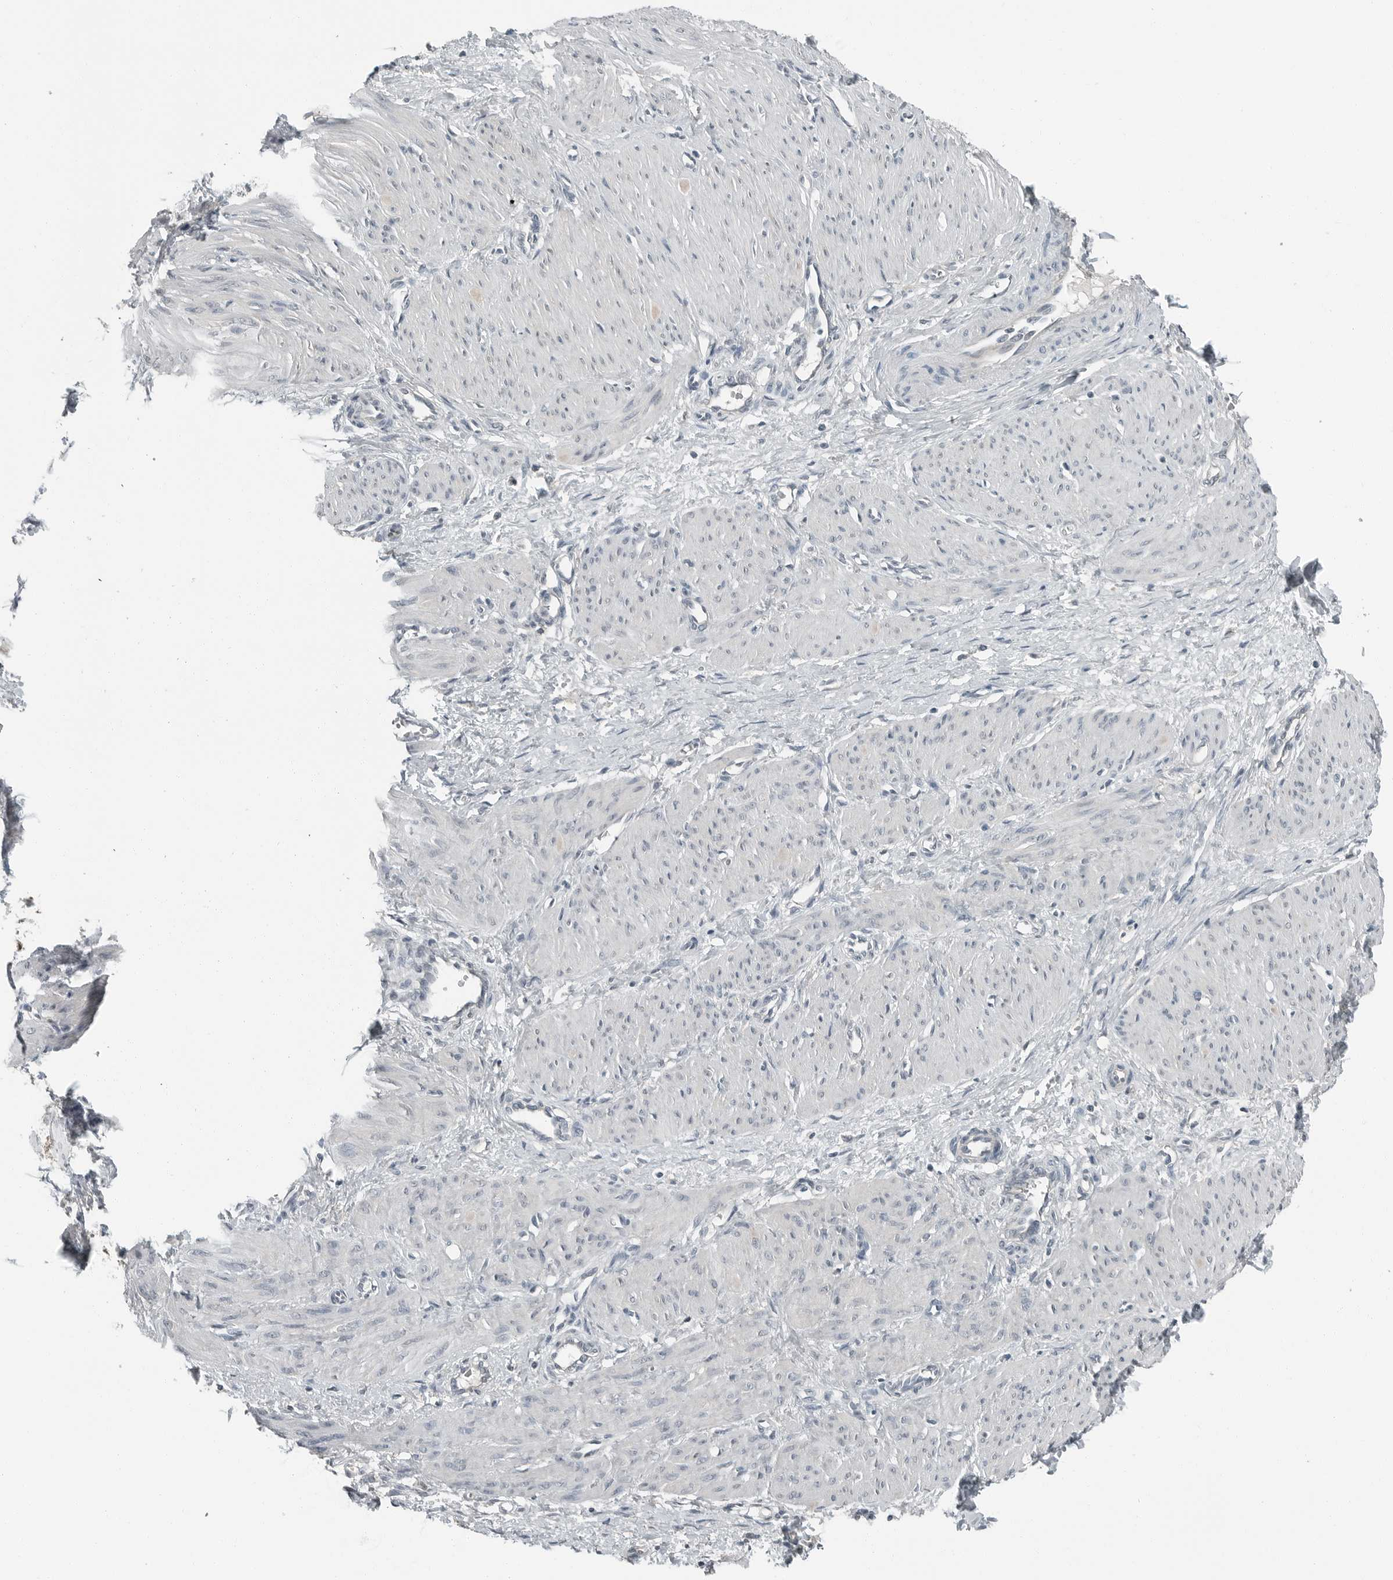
{"staining": {"intensity": "negative", "quantity": "none", "location": "none"}, "tissue": "smooth muscle", "cell_type": "Smooth muscle cells", "image_type": "normal", "snomed": [{"axis": "morphology", "description": "Normal tissue, NOS"}, {"axis": "topography", "description": "Endometrium"}], "caption": "This is an immunohistochemistry histopathology image of normal smooth muscle. There is no expression in smooth muscle cells.", "gene": "ENSG00000286112", "patient": {"sex": "female", "age": 33}}